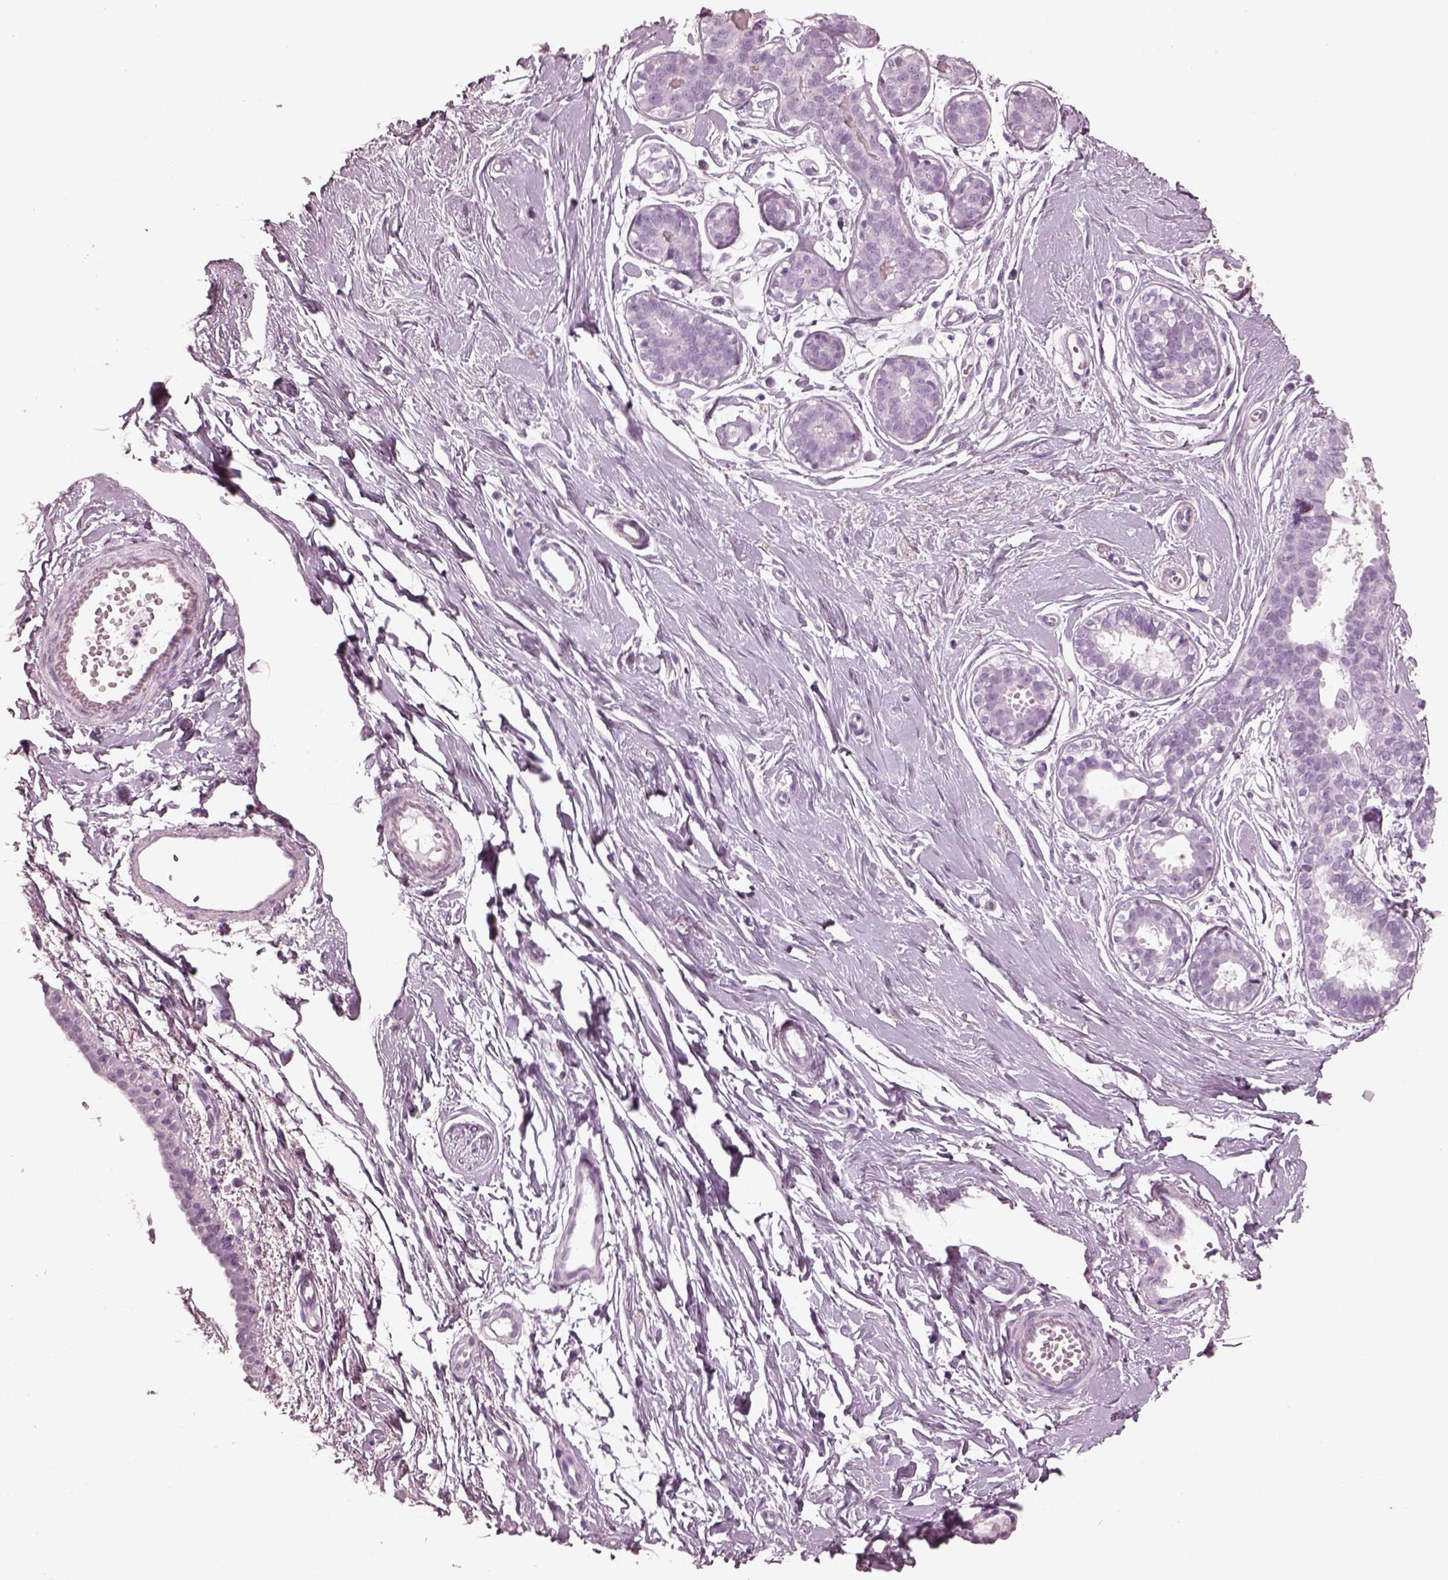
{"staining": {"intensity": "negative", "quantity": "none", "location": "none"}, "tissue": "breast", "cell_type": "Adipocytes", "image_type": "normal", "snomed": [{"axis": "morphology", "description": "Normal tissue, NOS"}, {"axis": "topography", "description": "Breast"}], "caption": "This is an immunohistochemistry (IHC) image of unremarkable human breast. There is no positivity in adipocytes.", "gene": "FABP9", "patient": {"sex": "female", "age": 49}}